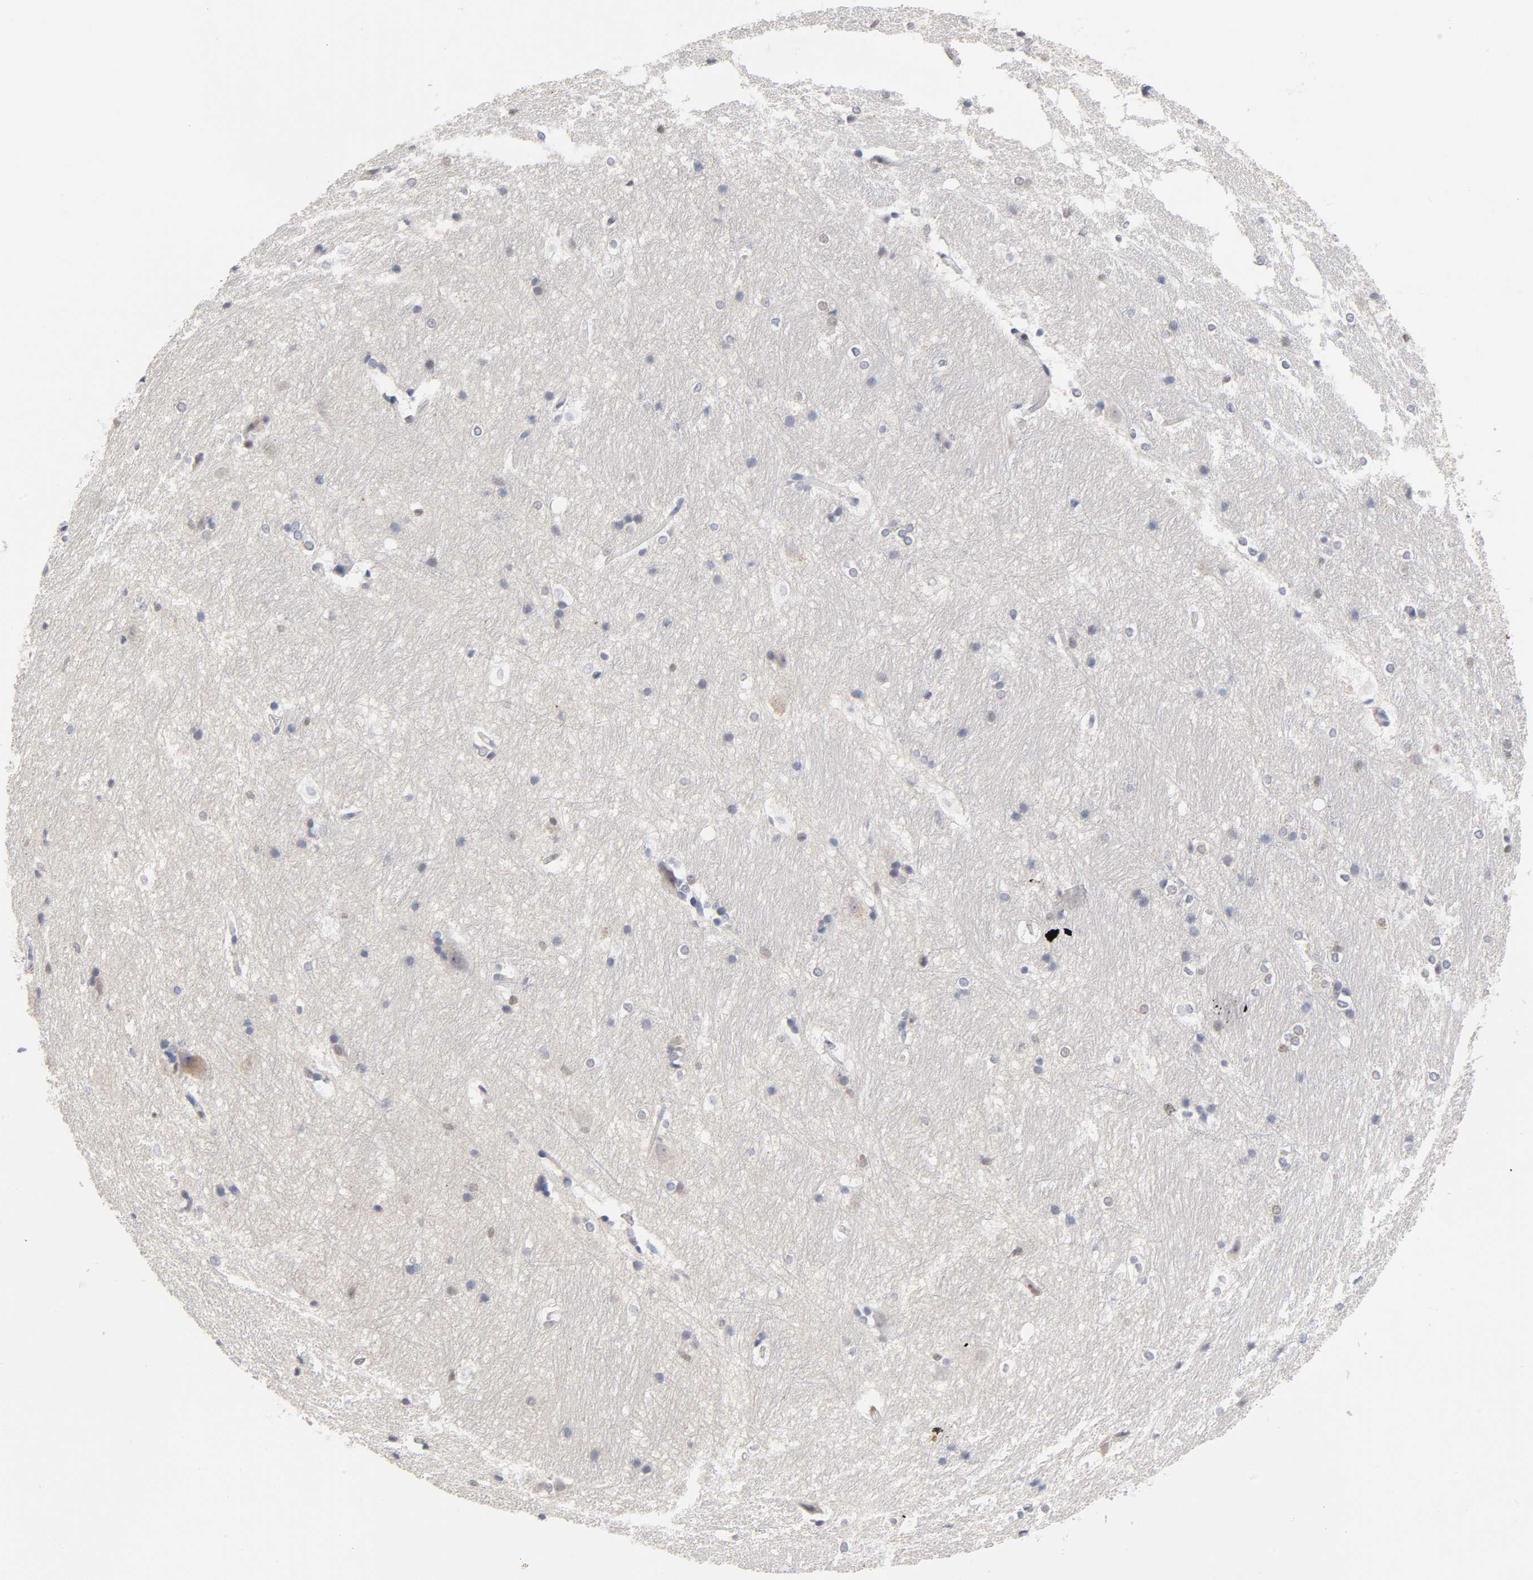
{"staining": {"intensity": "negative", "quantity": "none", "location": "none"}, "tissue": "hippocampus", "cell_type": "Glial cells", "image_type": "normal", "snomed": [{"axis": "morphology", "description": "Normal tissue, NOS"}, {"axis": "topography", "description": "Hippocampus"}], "caption": "An image of hippocampus stained for a protein demonstrates no brown staining in glial cells. (Brightfield microscopy of DAB (3,3'-diaminobenzidine) IHC at high magnification).", "gene": "RUNX1", "patient": {"sex": "female", "age": 19}}